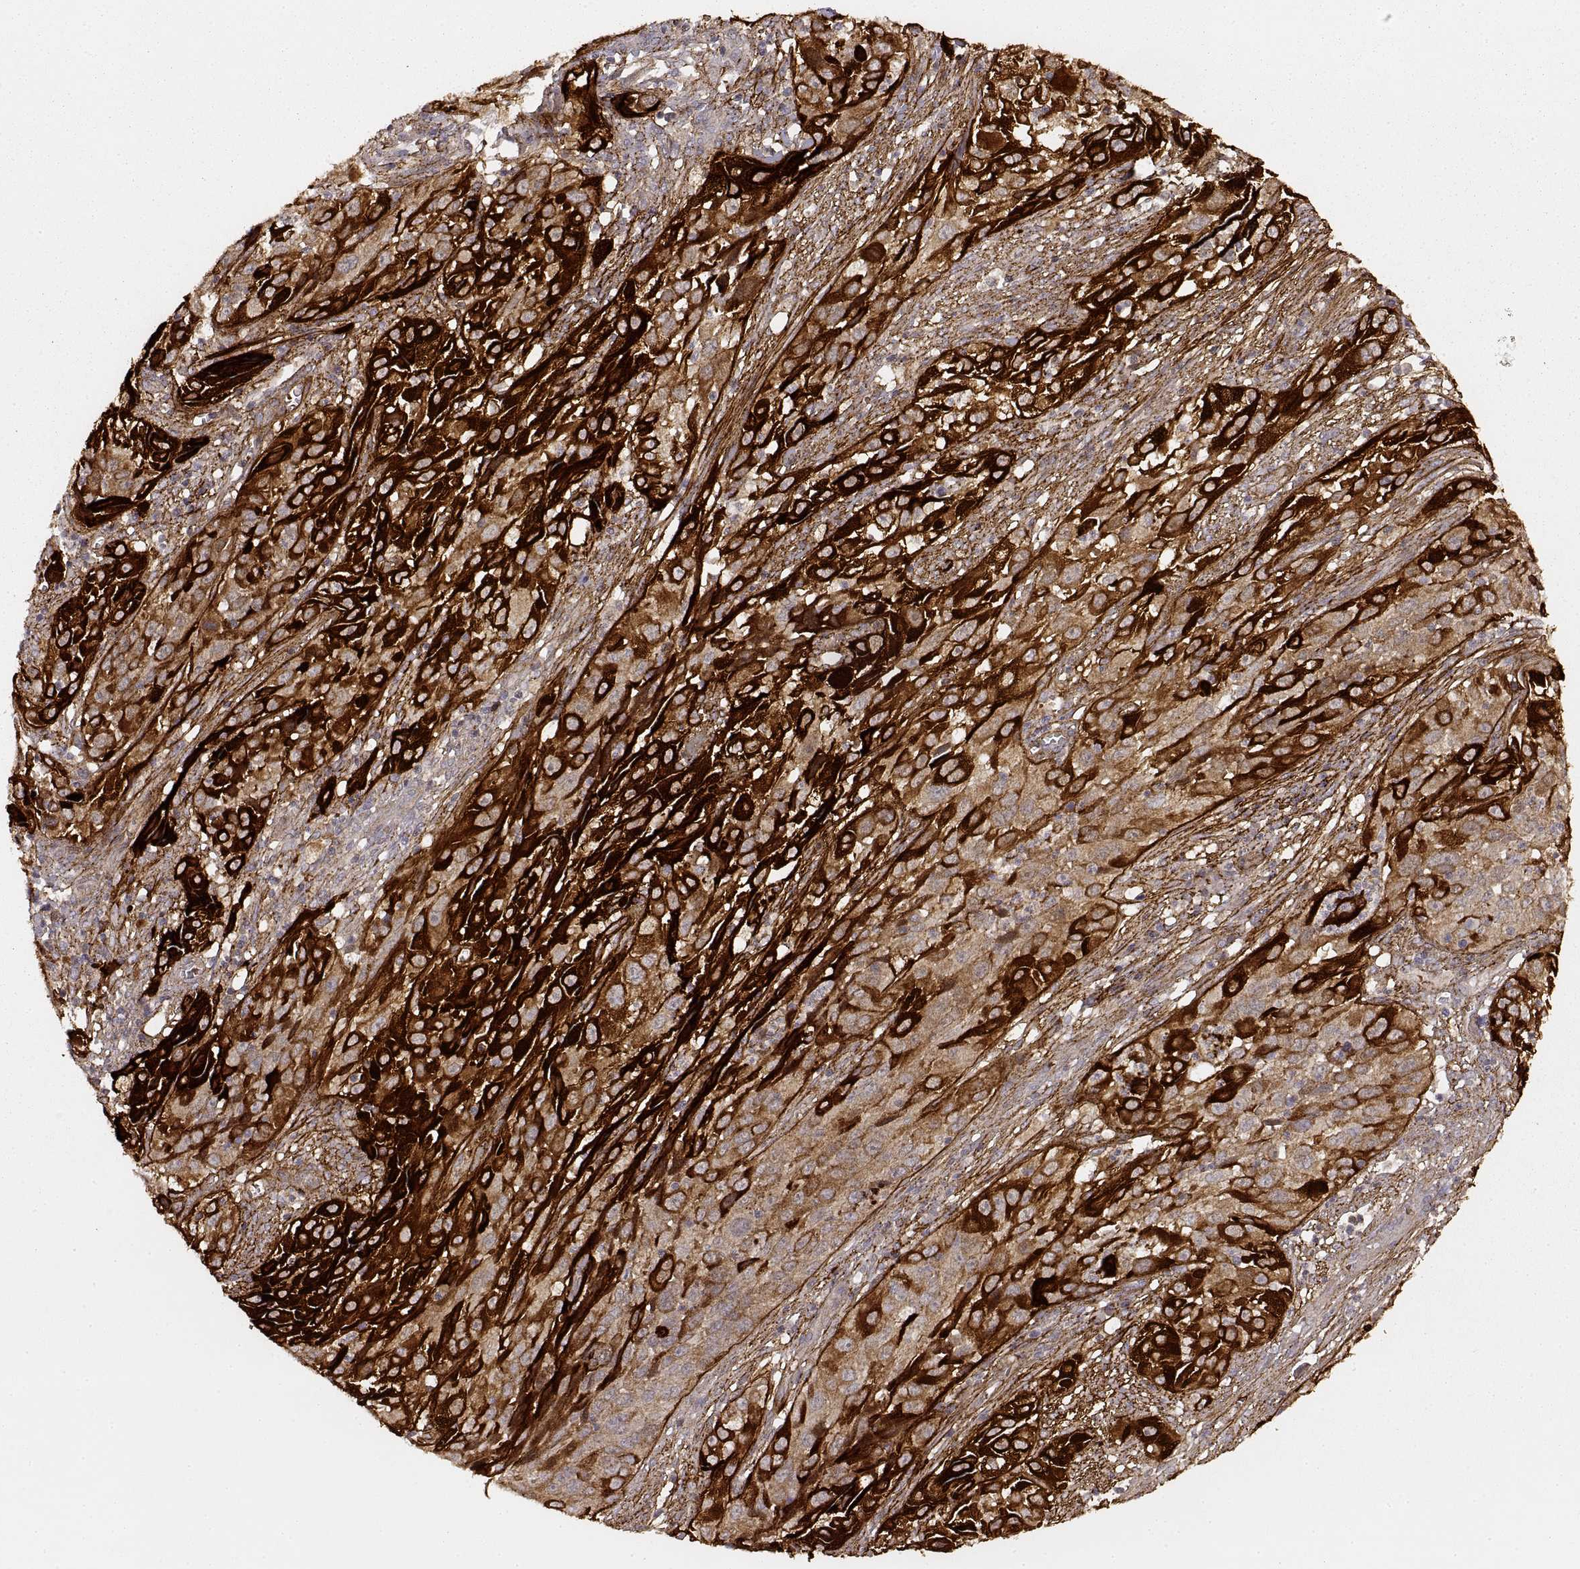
{"staining": {"intensity": "strong", "quantity": ">75%", "location": "cytoplasmic/membranous"}, "tissue": "cervical cancer", "cell_type": "Tumor cells", "image_type": "cancer", "snomed": [{"axis": "morphology", "description": "Squamous cell carcinoma, NOS"}, {"axis": "topography", "description": "Cervix"}], "caption": "DAB immunohistochemical staining of human cervical cancer exhibits strong cytoplasmic/membranous protein staining in about >75% of tumor cells.", "gene": "LAMC2", "patient": {"sex": "female", "age": 32}}